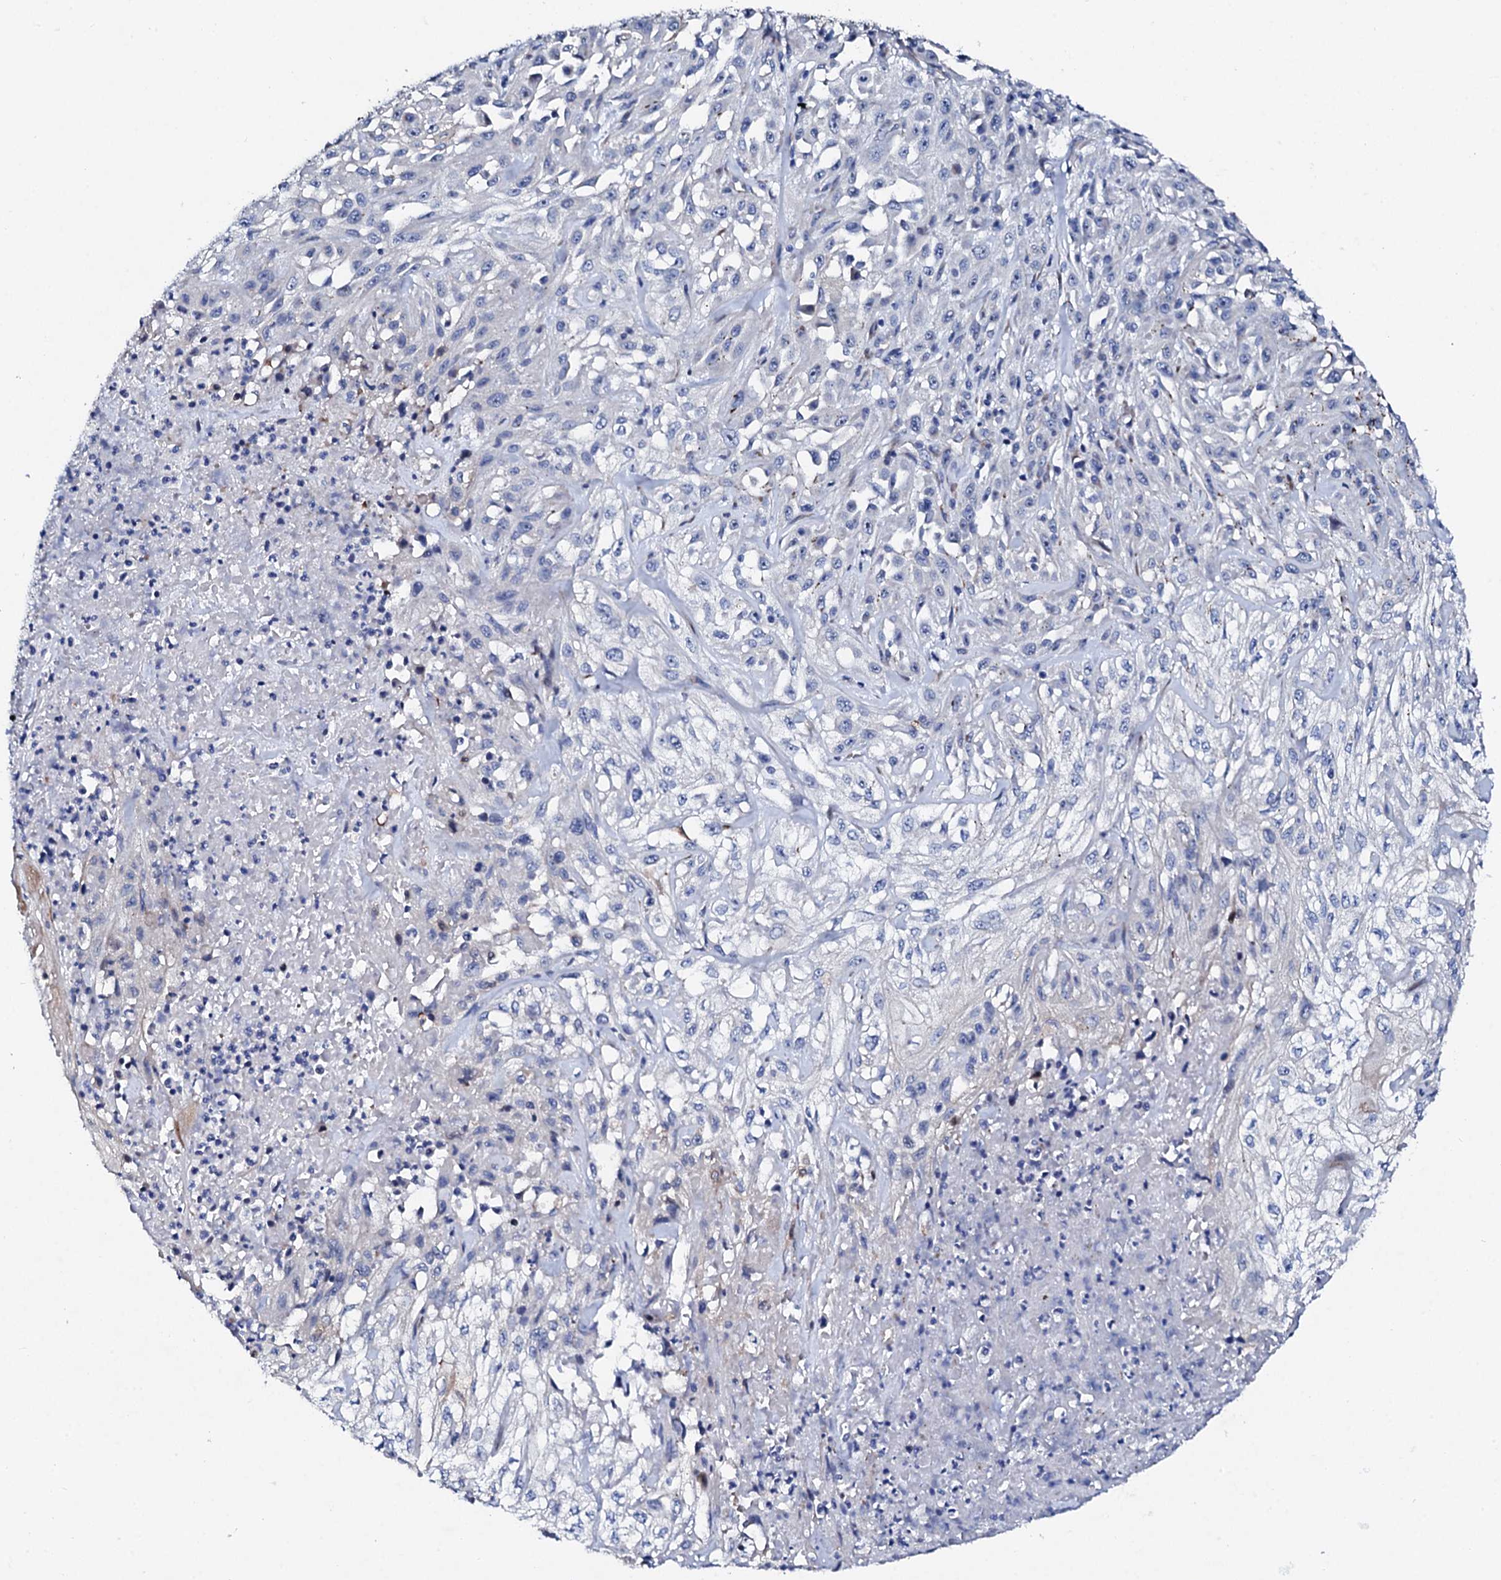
{"staining": {"intensity": "negative", "quantity": "none", "location": "none"}, "tissue": "skin cancer", "cell_type": "Tumor cells", "image_type": "cancer", "snomed": [{"axis": "morphology", "description": "Squamous cell carcinoma, NOS"}, {"axis": "morphology", "description": "Squamous cell carcinoma, metastatic, NOS"}, {"axis": "topography", "description": "Skin"}, {"axis": "topography", "description": "Lymph node"}], "caption": "The image demonstrates no significant positivity in tumor cells of skin squamous cell carcinoma.", "gene": "TRDN", "patient": {"sex": "male", "age": 75}}